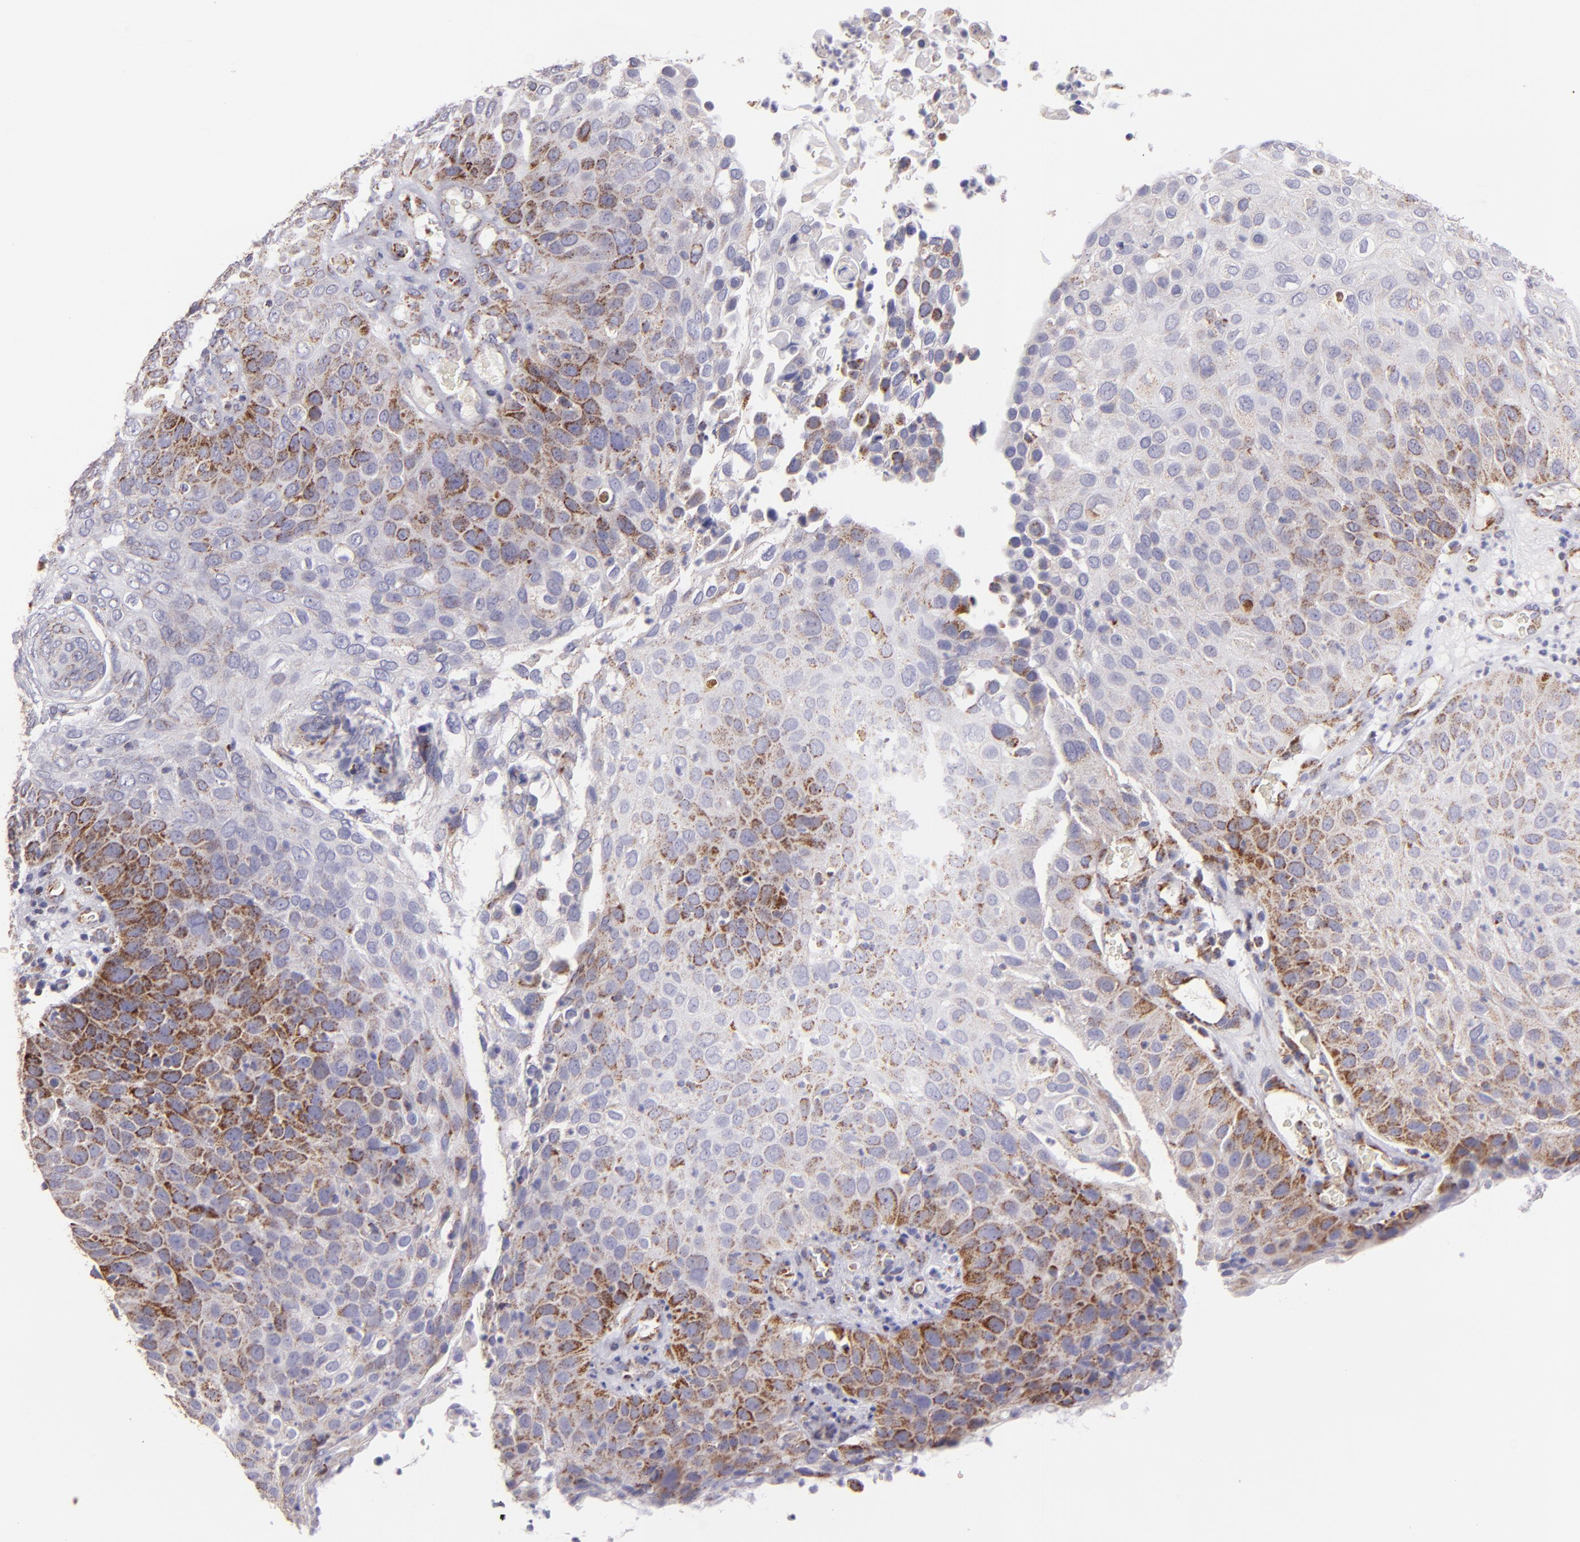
{"staining": {"intensity": "moderate", "quantity": "25%-75%", "location": "cytoplasmic/membranous"}, "tissue": "skin cancer", "cell_type": "Tumor cells", "image_type": "cancer", "snomed": [{"axis": "morphology", "description": "Squamous cell carcinoma, NOS"}, {"axis": "topography", "description": "Skin"}], "caption": "Tumor cells demonstrate medium levels of moderate cytoplasmic/membranous expression in about 25%-75% of cells in squamous cell carcinoma (skin). (Brightfield microscopy of DAB IHC at high magnification).", "gene": "HSPD1", "patient": {"sex": "male", "age": 87}}